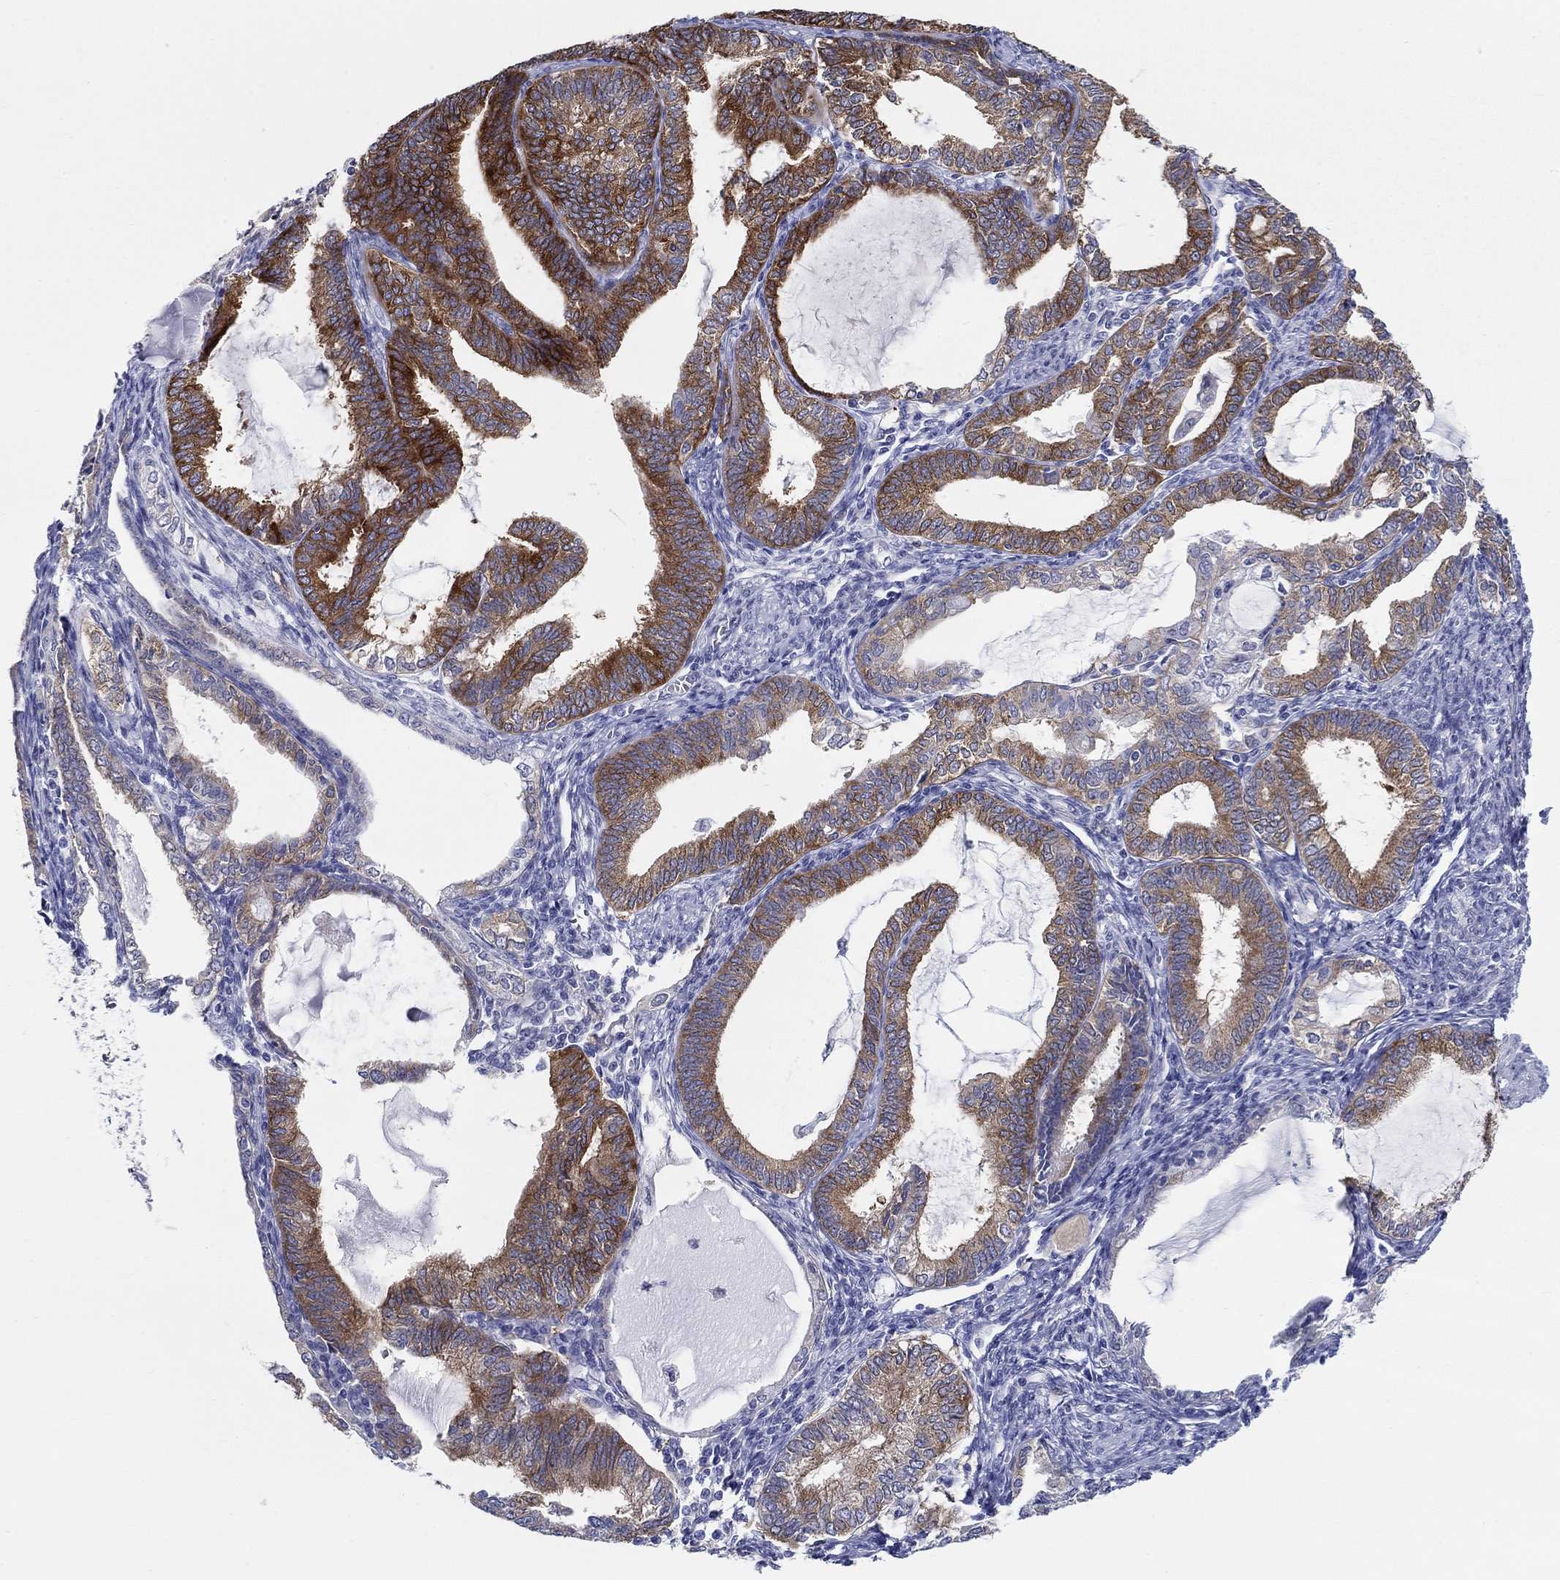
{"staining": {"intensity": "strong", "quantity": "25%-75%", "location": "cytoplasmic/membranous"}, "tissue": "endometrial cancer", "cell_type": "Tumor cells", "image_type": "cancer", "snomed": [{"axis": "morphology", "description": "Adenocarcinoma, NOS"}, {"axis": "topography", "description": "Endometrium"}], "caption": "Endometrial cancer (adenocarcinoma) stained with a brown dye displays strong cytoplasmic/membranous positive positivity in about 25%-75% of tumor cells.", "gene": "RAP1GAP", "patient": {"sex": "female", "age": 86}}